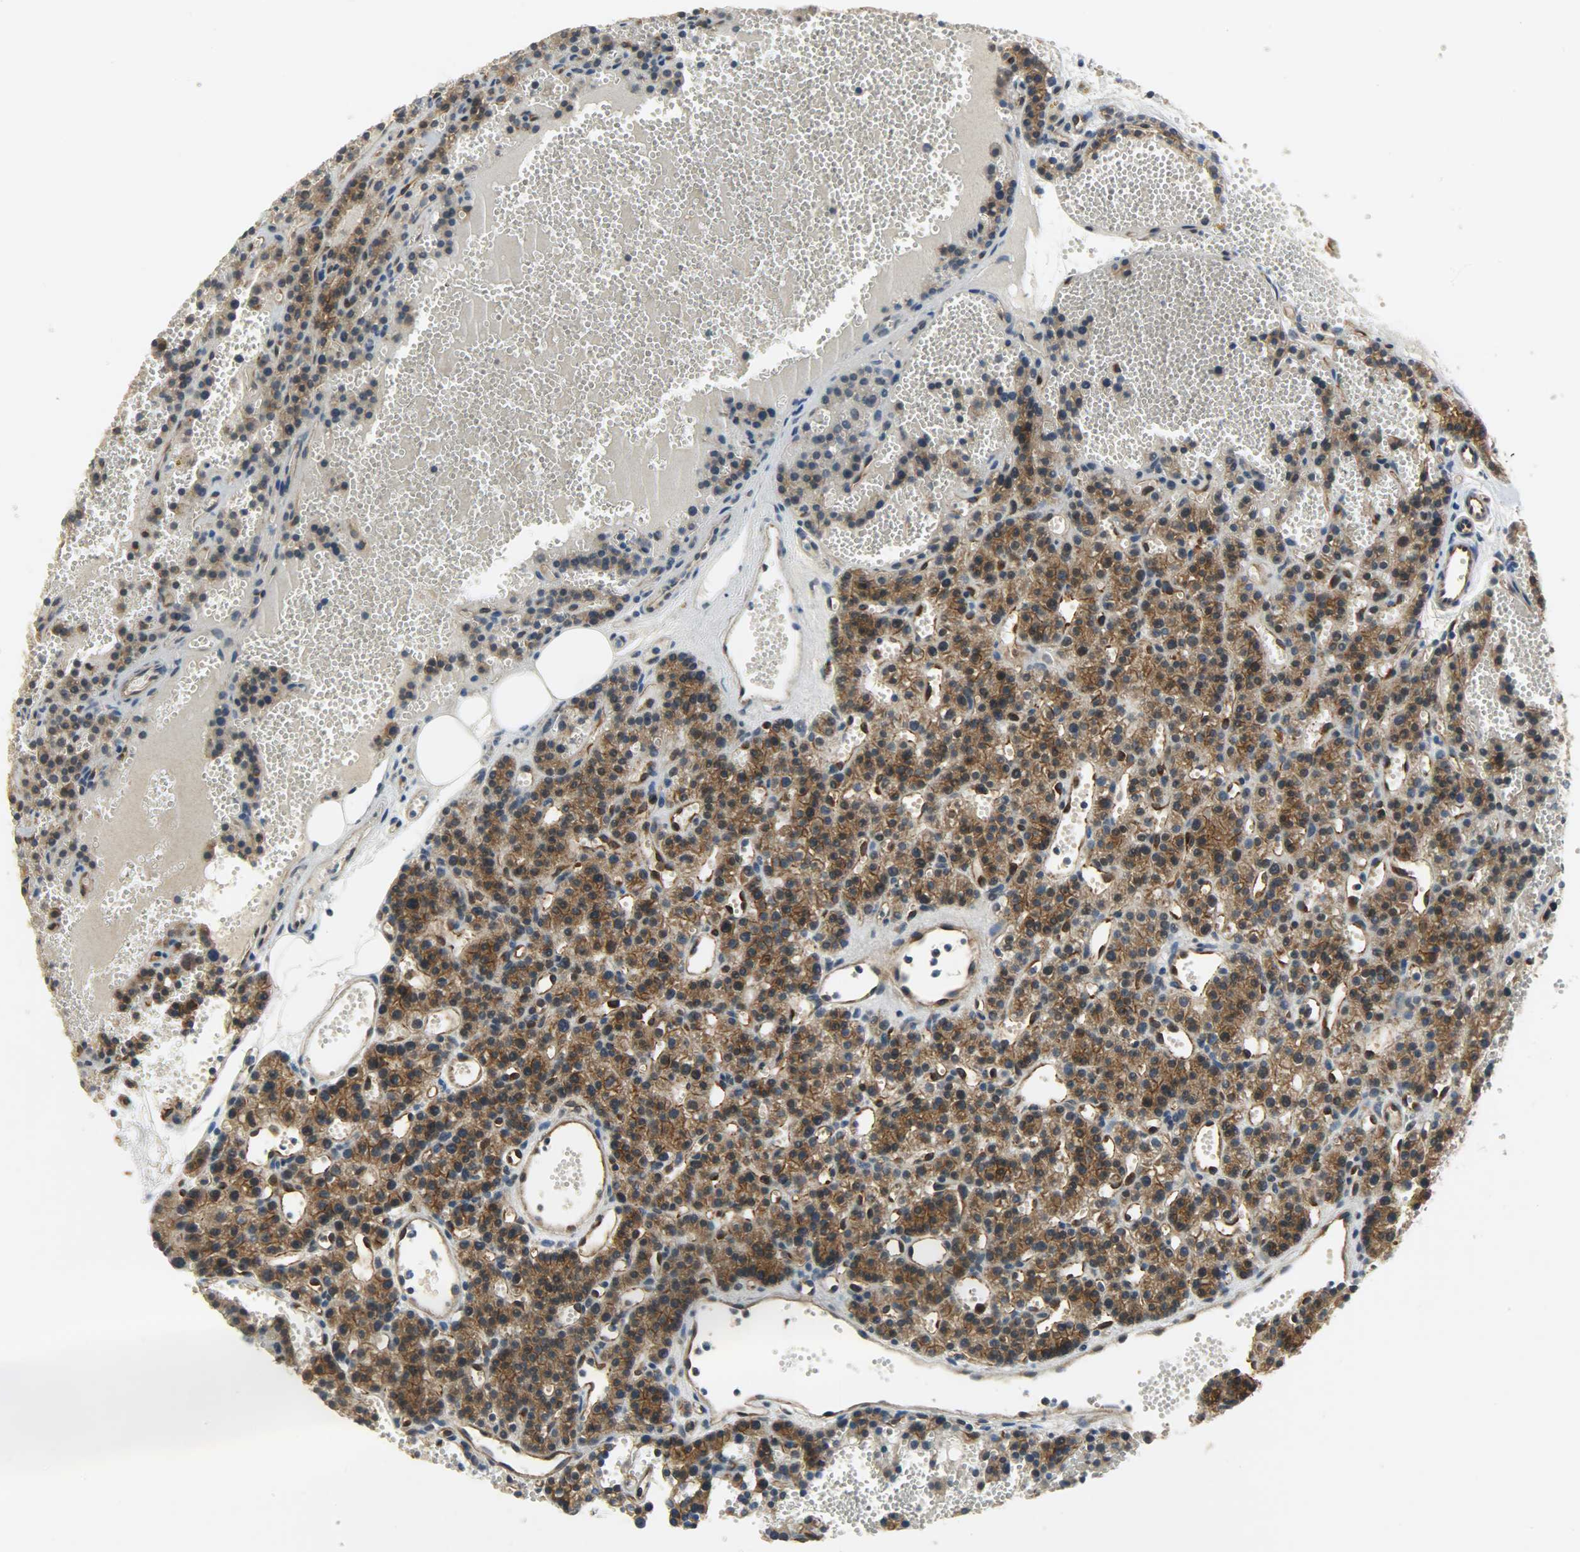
{"staining": {"intensity": "strong", "quantity": ">75%", "location": "cytoplasmic/membranous"}, "tissue": "parathyroid gland", "cell_type": "Glandular cells", "image_type": "normal", "snomed": [{"axis": "morphology", "description": "Normal tissue, NOS"}, {"axis": "topography", "description": "Parathyroid gland"}], "caption": "Parathyroid gland stained for a protein demonstrates strong cytoplasmic/membranous positivity in glandular cells. (Brightfield microscopy of DAB IHC at high magnification).", "gene": "KIAA1217", "patient": {"sex": "male", "age": 25}}